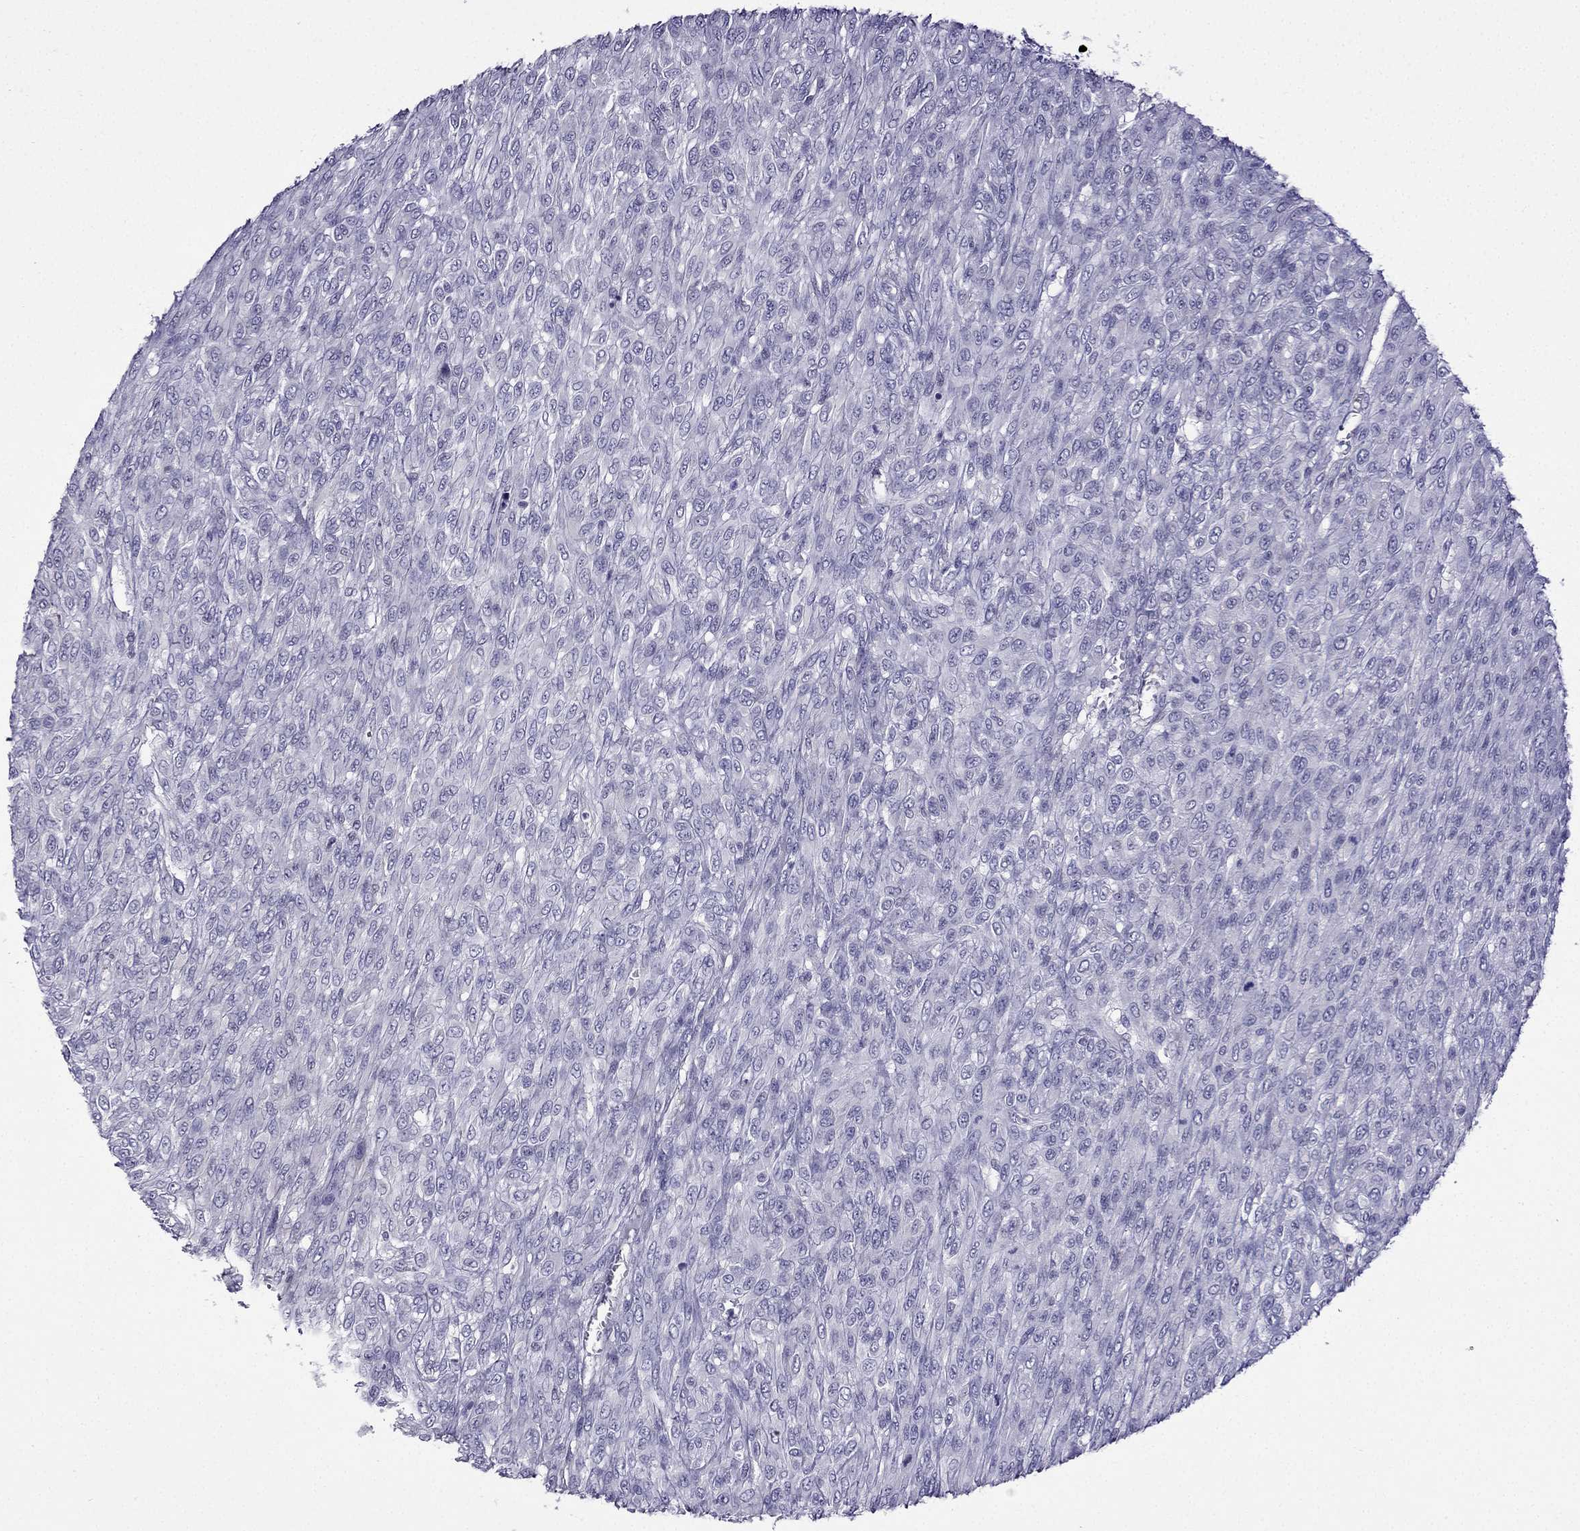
{"staining": {"intensity": "negative", "quantity": "none", "location": "none"}, "tissue": "renal cancer", "cell_type": "Tumor cells", "image_type": "cancer", "snomed": [{"axis": "morphology", "description": "Adenocarcinoma, NOS"}, {"axis": "topography", "description": "Kidney"}], "caption": "High power microscopy photomicrograph of an immunohistochemistry (IHC) histopathology image of renal cancer, revealing no significant staining in tumor cells.", "gene": "POM121L12", "patient": {"sex": "male", "age": 58}}